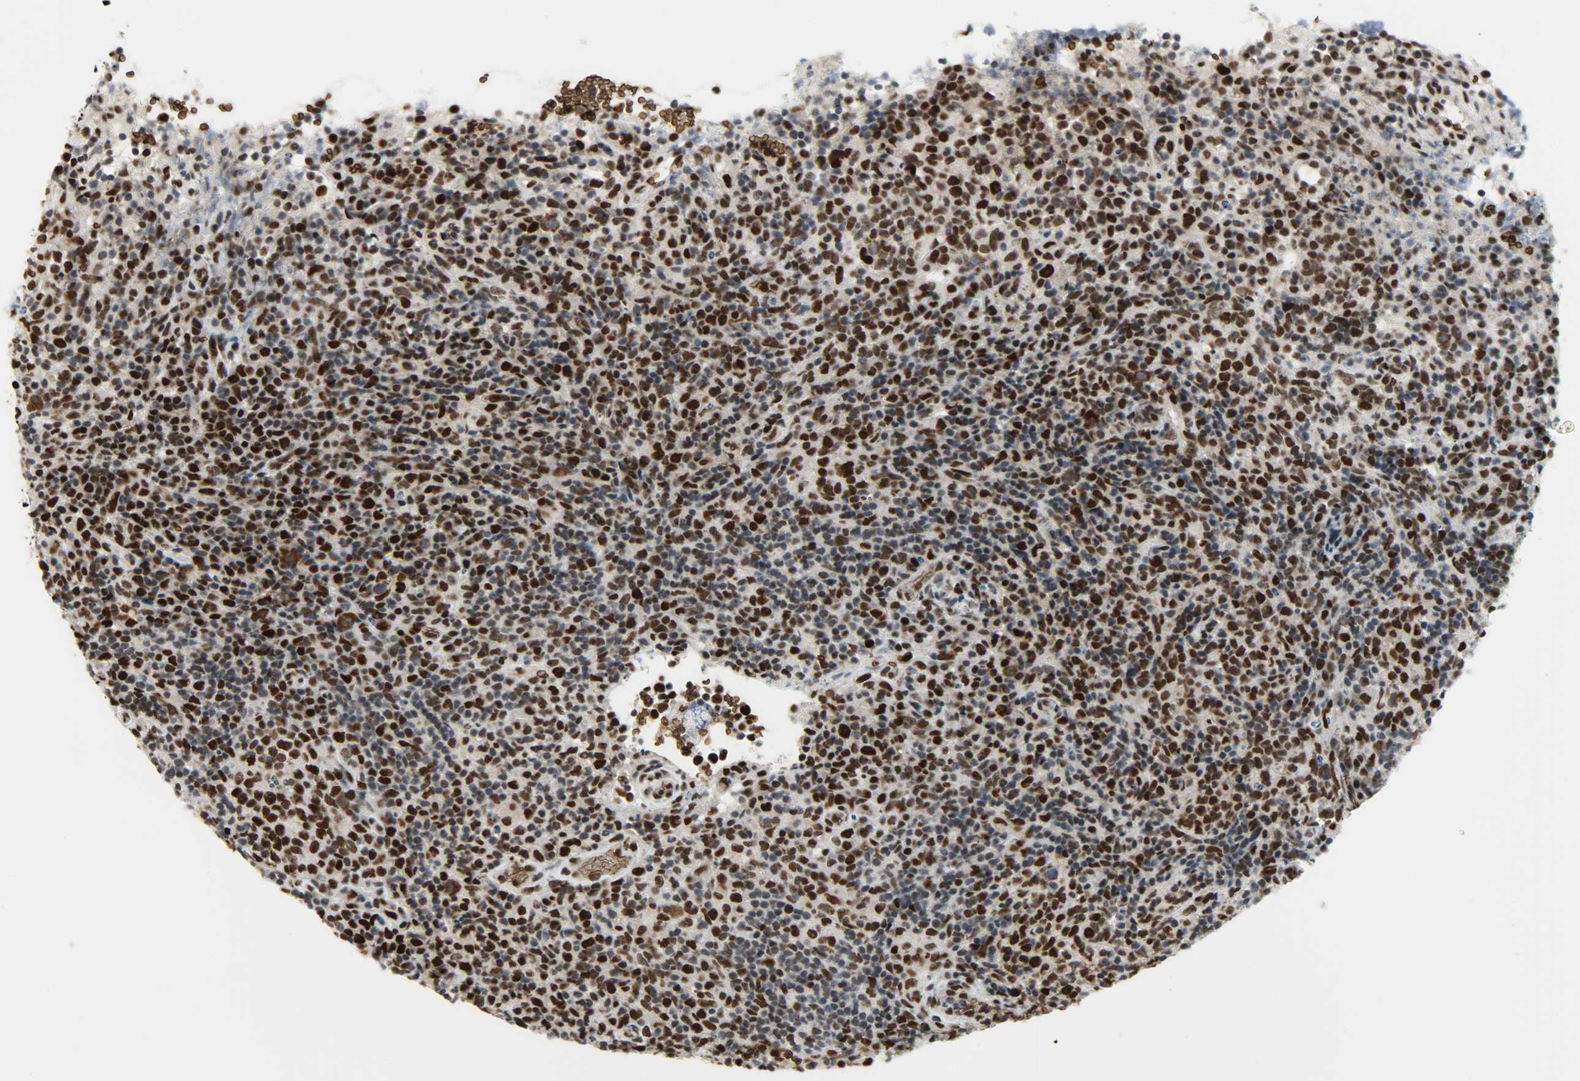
{"staining": {"intensity": "strong", "quantity": ">75%", "location": "cytoplasmic/membranous,nuclear"}, "tissue": "lymphoma", "cell_type": "Tumor cells", "image_type": "cancer", "snomed": [{"axis": "morphology", "description": "Malignant lymphoma, non-Hodgkin's type, High grade"}, {"axis": "topography", "description": "Lymph node"}], "caption": "Tumor cells demonstrate high levels of strong cytoplasmic/membranous and nuclear positivity in approximately >75% of cells in human malignant lymphoma, non-Hodgkin's type (high-grade). The staining is performed using DAB brown chromogen to label protein expression. The nuclei are counter-stained blue using hematoxylin.", "gene": "SNAI1", "patient": {"sex": "female", "age": 76}}